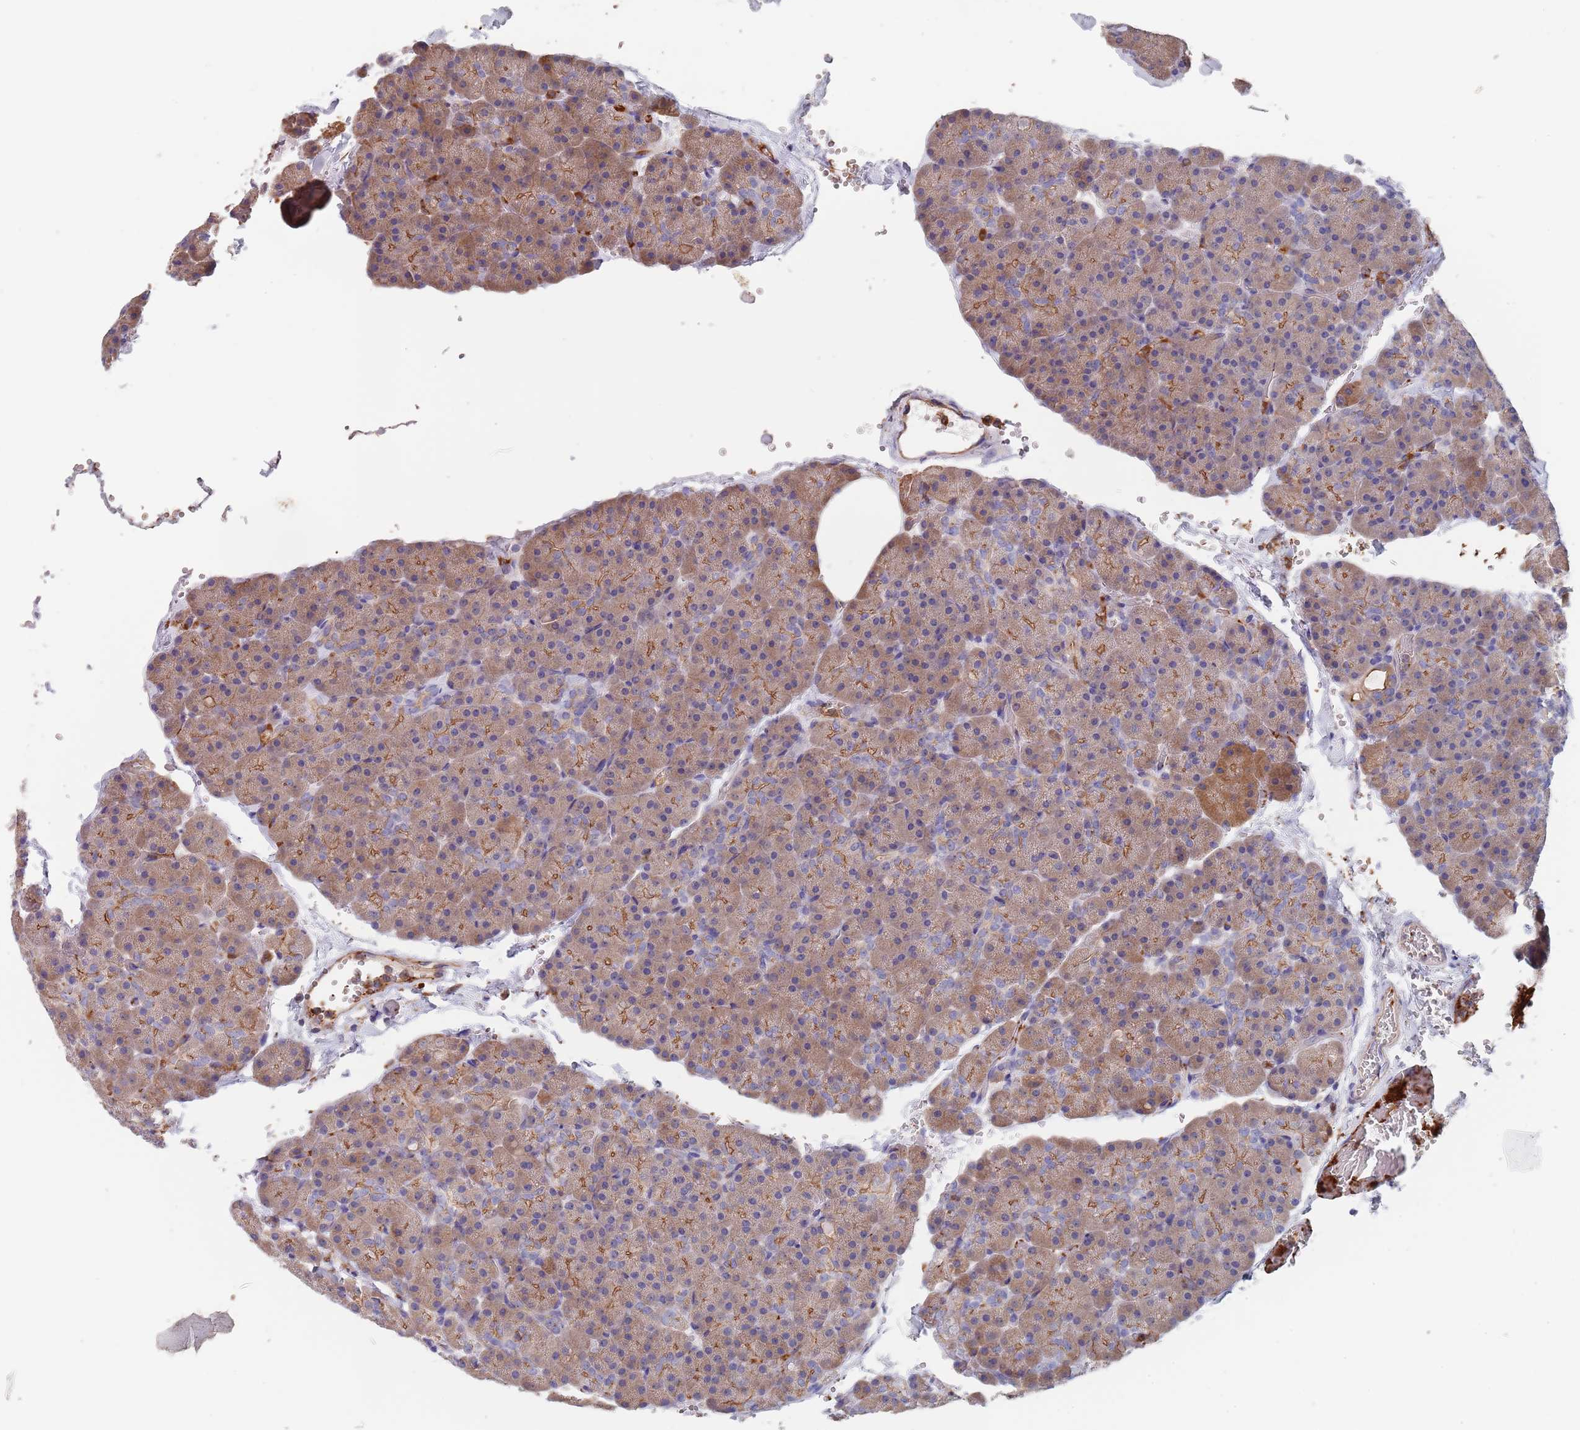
{"staining": {"intensity": "moderate", "quantity": "25%-75%", "location": "cytoplasmic/membranous"}, "tissue": "pancreas", "cell_type": "Exocrine glandular cells", "image_type": "normal", "snomed": [{"axis": "morphology", "description": "Normal tissue, NOS"}, {"axis": "topography", "description": "Pancreas"}], "caption": "This photomicrograph demonstrates immunohistochemistry (IHC) staining of benign pancreas, with medium moderate cytoplasmic/membranous expression in approximately 25%-75% of exocrine glandular cells.", "gene": "DCUN1D3", "patient": {"sex": "male", "age": 36}}